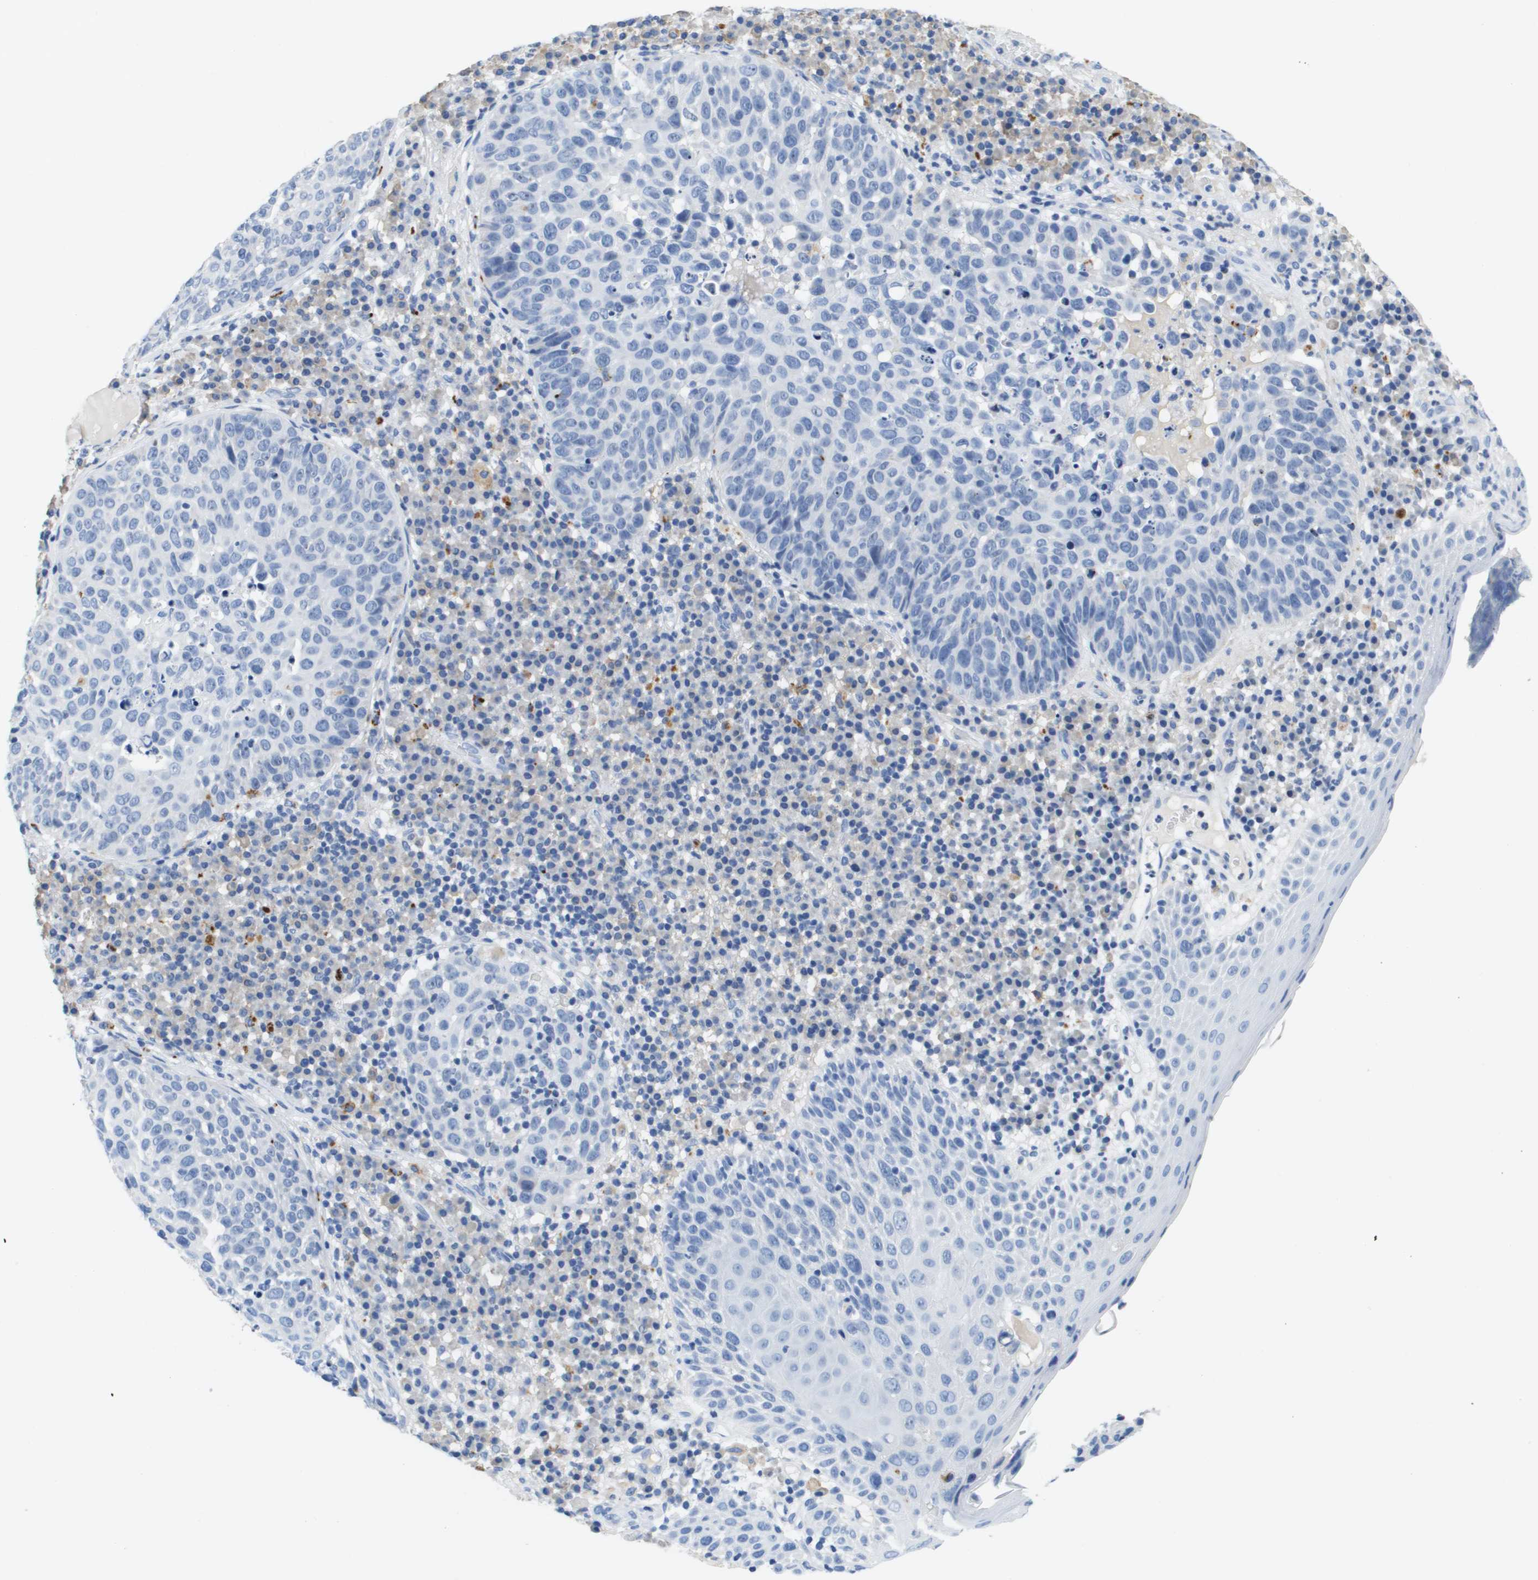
{"staining": {"intensity": "negative", "quantity": "none", "location": "none"}, "tissue": "skin cancer", "cell_type": "Tumor cells", "image_type": "cancer", "snomed": [{"axis": "morphology", "description": "Squamous cell carcinoma in situ, NOS"}, {"axis": "morphology", "description": "Squamous cell carcinoma, NOS"}, {"axis": "topography", "description": "Skin"}], "caption": "The photomicrograph displays no significant positivity in tumor cells of skin cancer. (IHC, brightfield microscopy, high magnification).", "gene": "MS4A1", "patient": {"sex": "male", "age": 93}}